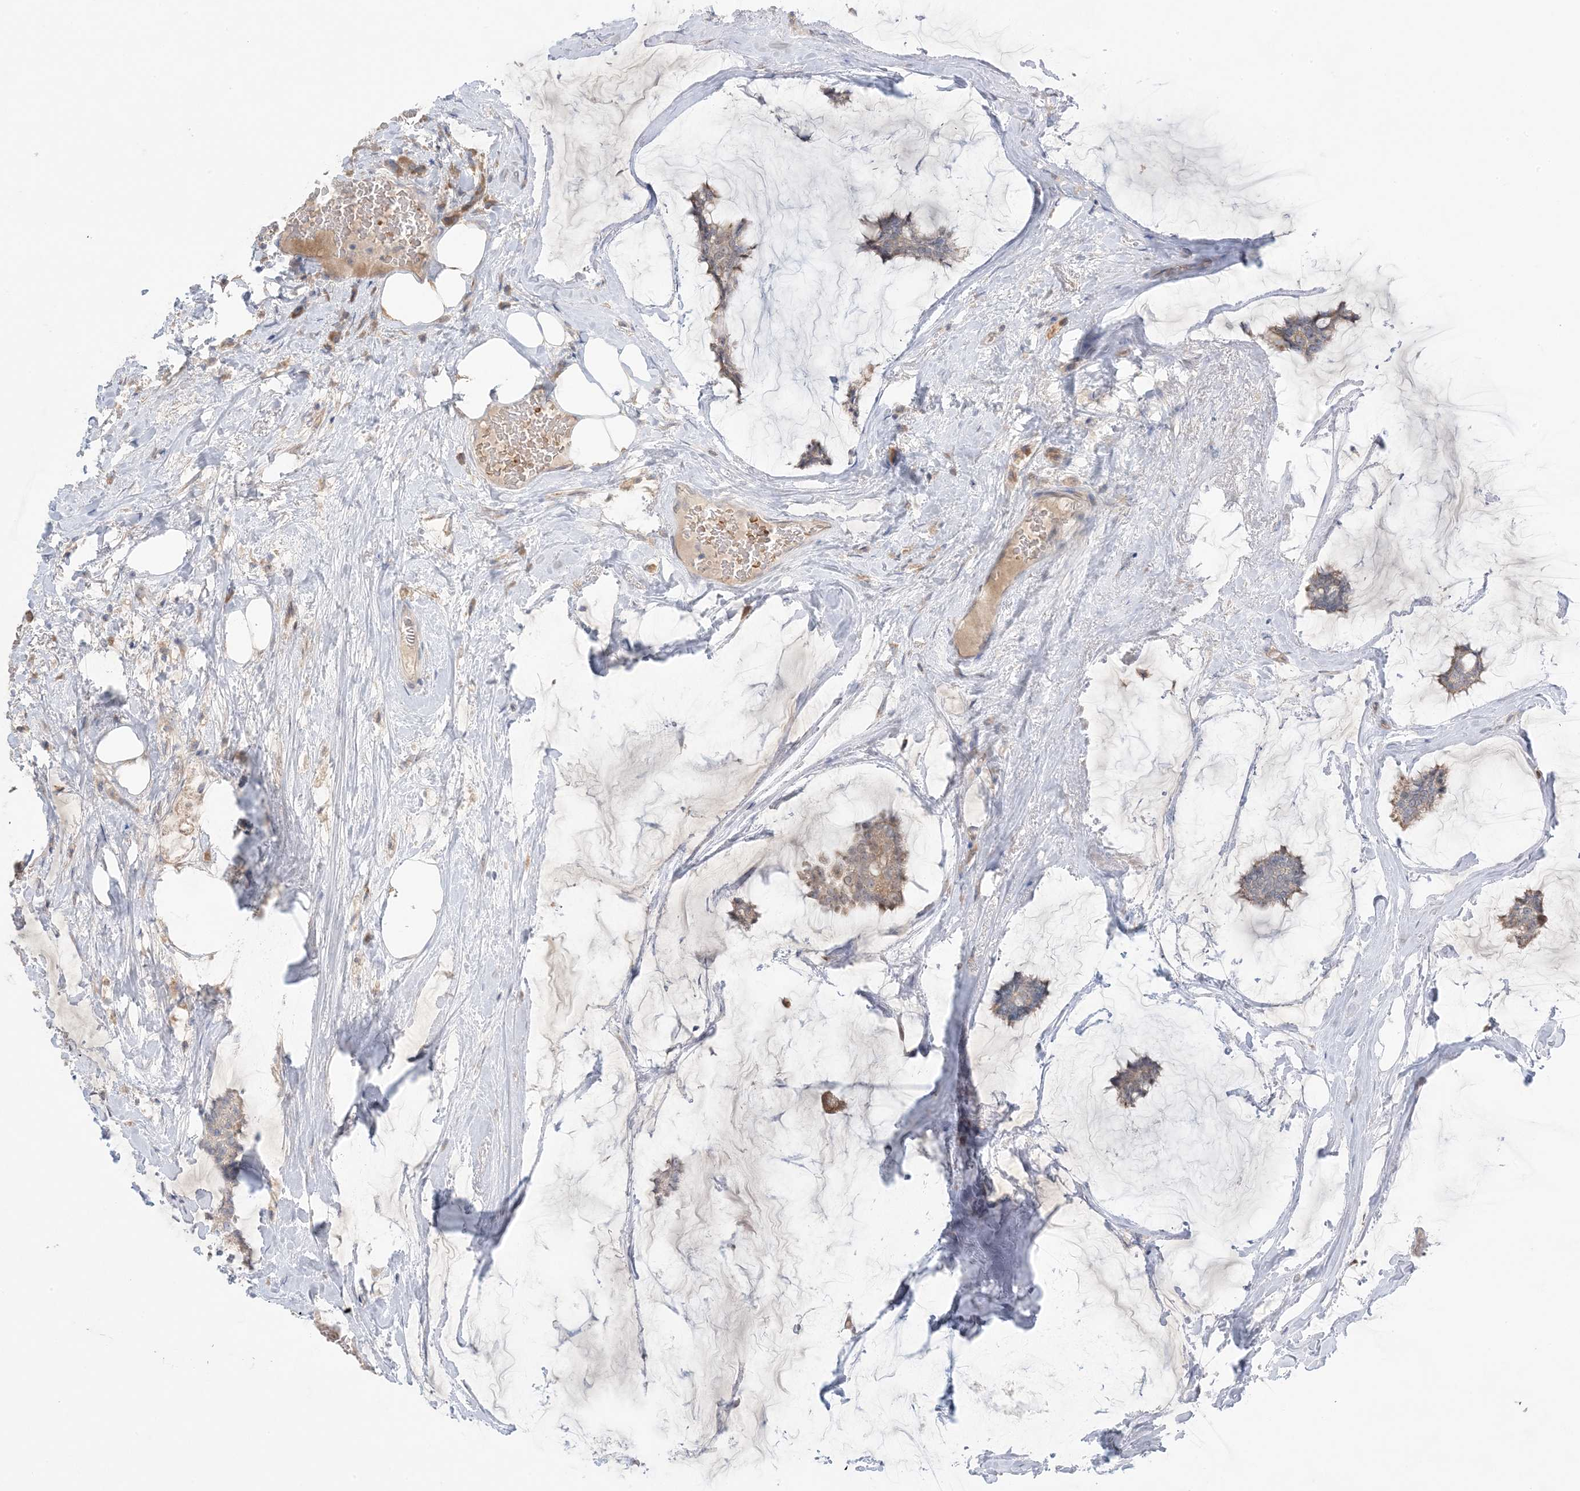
{"staining": {"intensity": "weak", "quantity": "25%-75%", "location": "cytoplasmic/membranous"}, "tissue": "breast cancer", "cell_type": "Tumor cells", "image_type": "cancer", "snomed": [{"axis": "morphology", "description": "Duct carcinoma"}, {"axis": "topography", "description": "Breast"}], "caption": "The immunohistochemical stain labels weak cytoplasmic/membranous positivity in tumor cells of breast infiltrating ductal carcinoma tissue.", "gene": "MMGT1", "patient": {"sex": "female", "age": 93}}